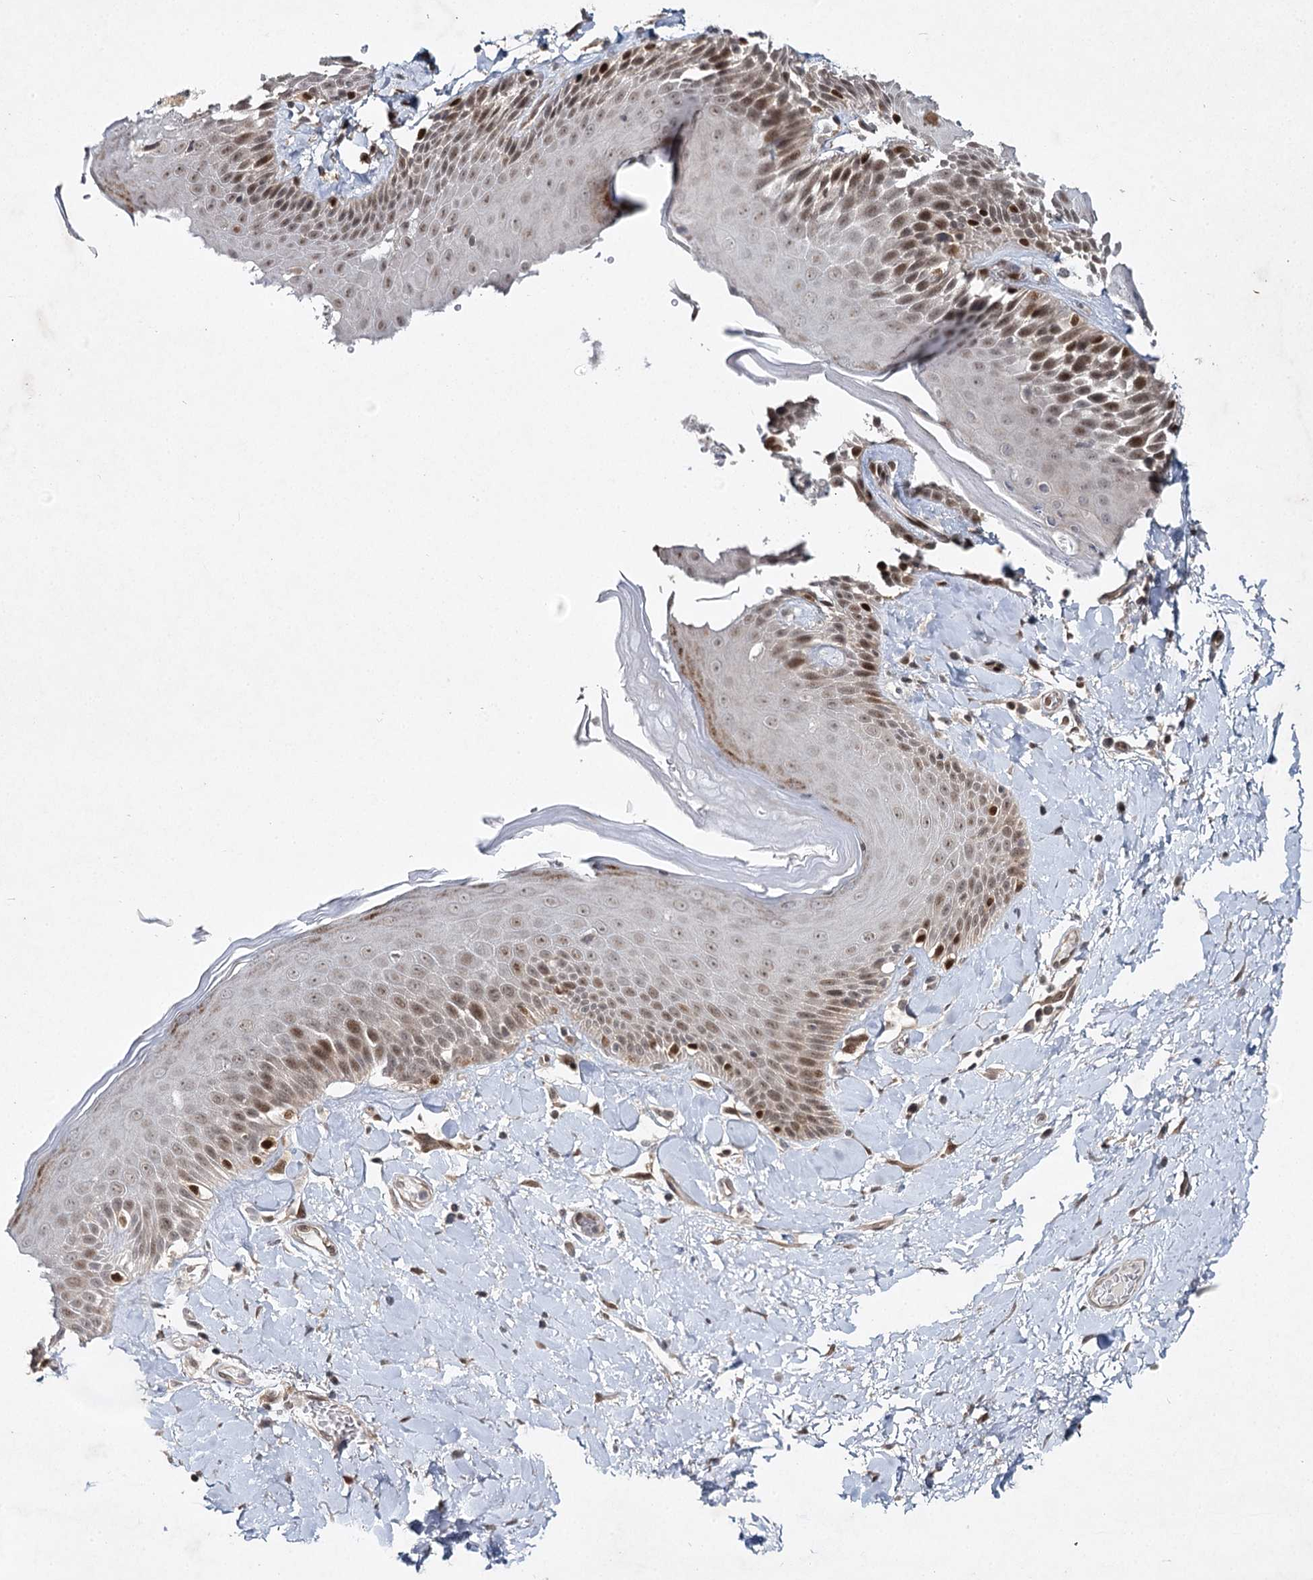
{"staining": {"intensity": "moderate", "quantity": "25%-75%", "location": "cytoplasmic/membranous,nuclear"}, "tissue": "skin", "cell_type": "Epidermal cells", "image_type": "normal", "snomed": [{"axis": "morphology", "description": "Normal tissue, NOS"}, {"axis": "topography", "description": "Anal"}], "caption": "IHC (DAB (3,3'-diaminobenzidine)) staining of unremarkable human skin shows moderate cytoplasmic/membranous,nuclear protein staining in approximately 25%-75% of epidermal cells.", "gene": "DCUN1D4", "patient": {"sex": "male", "age": 69}}